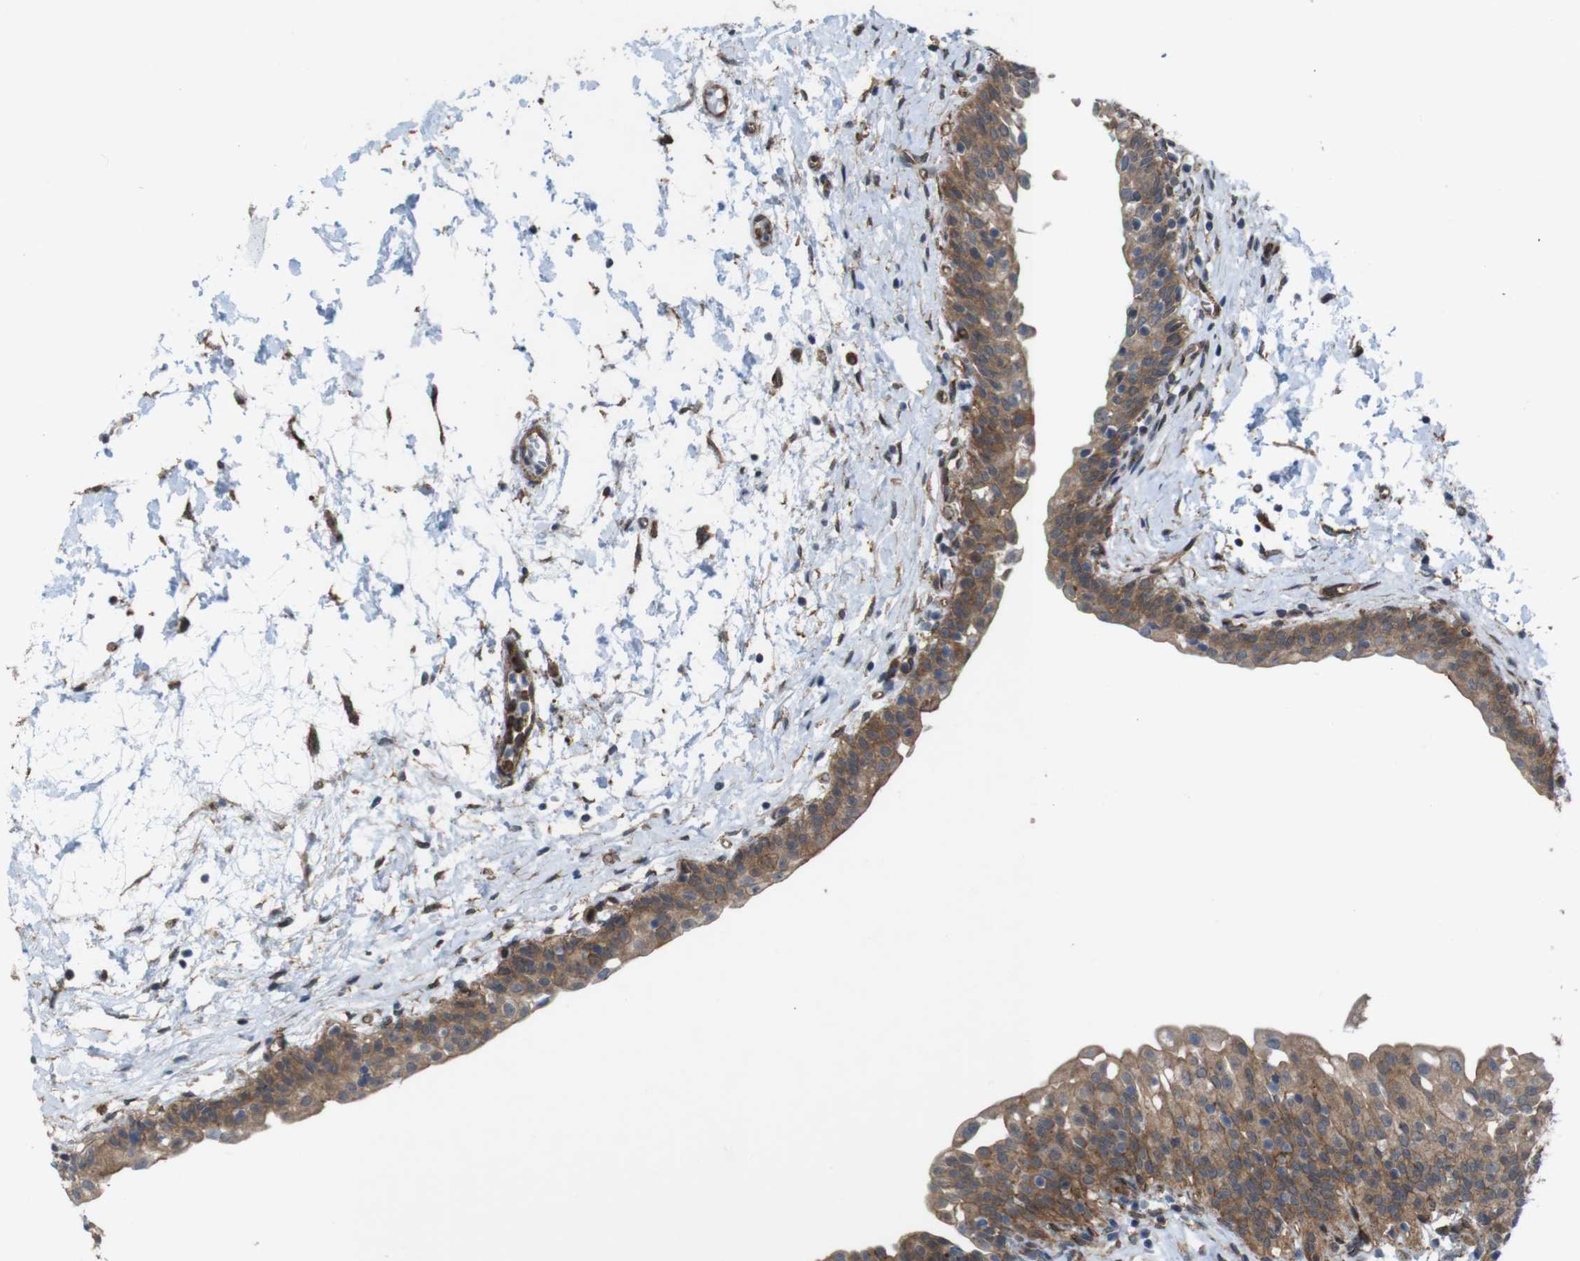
{"staining": {"intensity": "strong", "quantity": ">75%", "location": "cytoplasmic/membranous"}, "tissue": "urinary bladder", "cell_type": "Urothelial cells", "image_type": "normal", "snomed": [{"axis": "morphology", "description": "Normal tissue, NOS"}, {"axis": "topography", "description": "Urinary bladder"}], "caption": "Protein staining by immunohistochemistry (IHC) shows strong cytoplasmic/membranous staining in about >75% of urothelial cells in normal urinary bladder.", "gene": "PTGER4", "patient": {"sex": "male", "age": 55}}